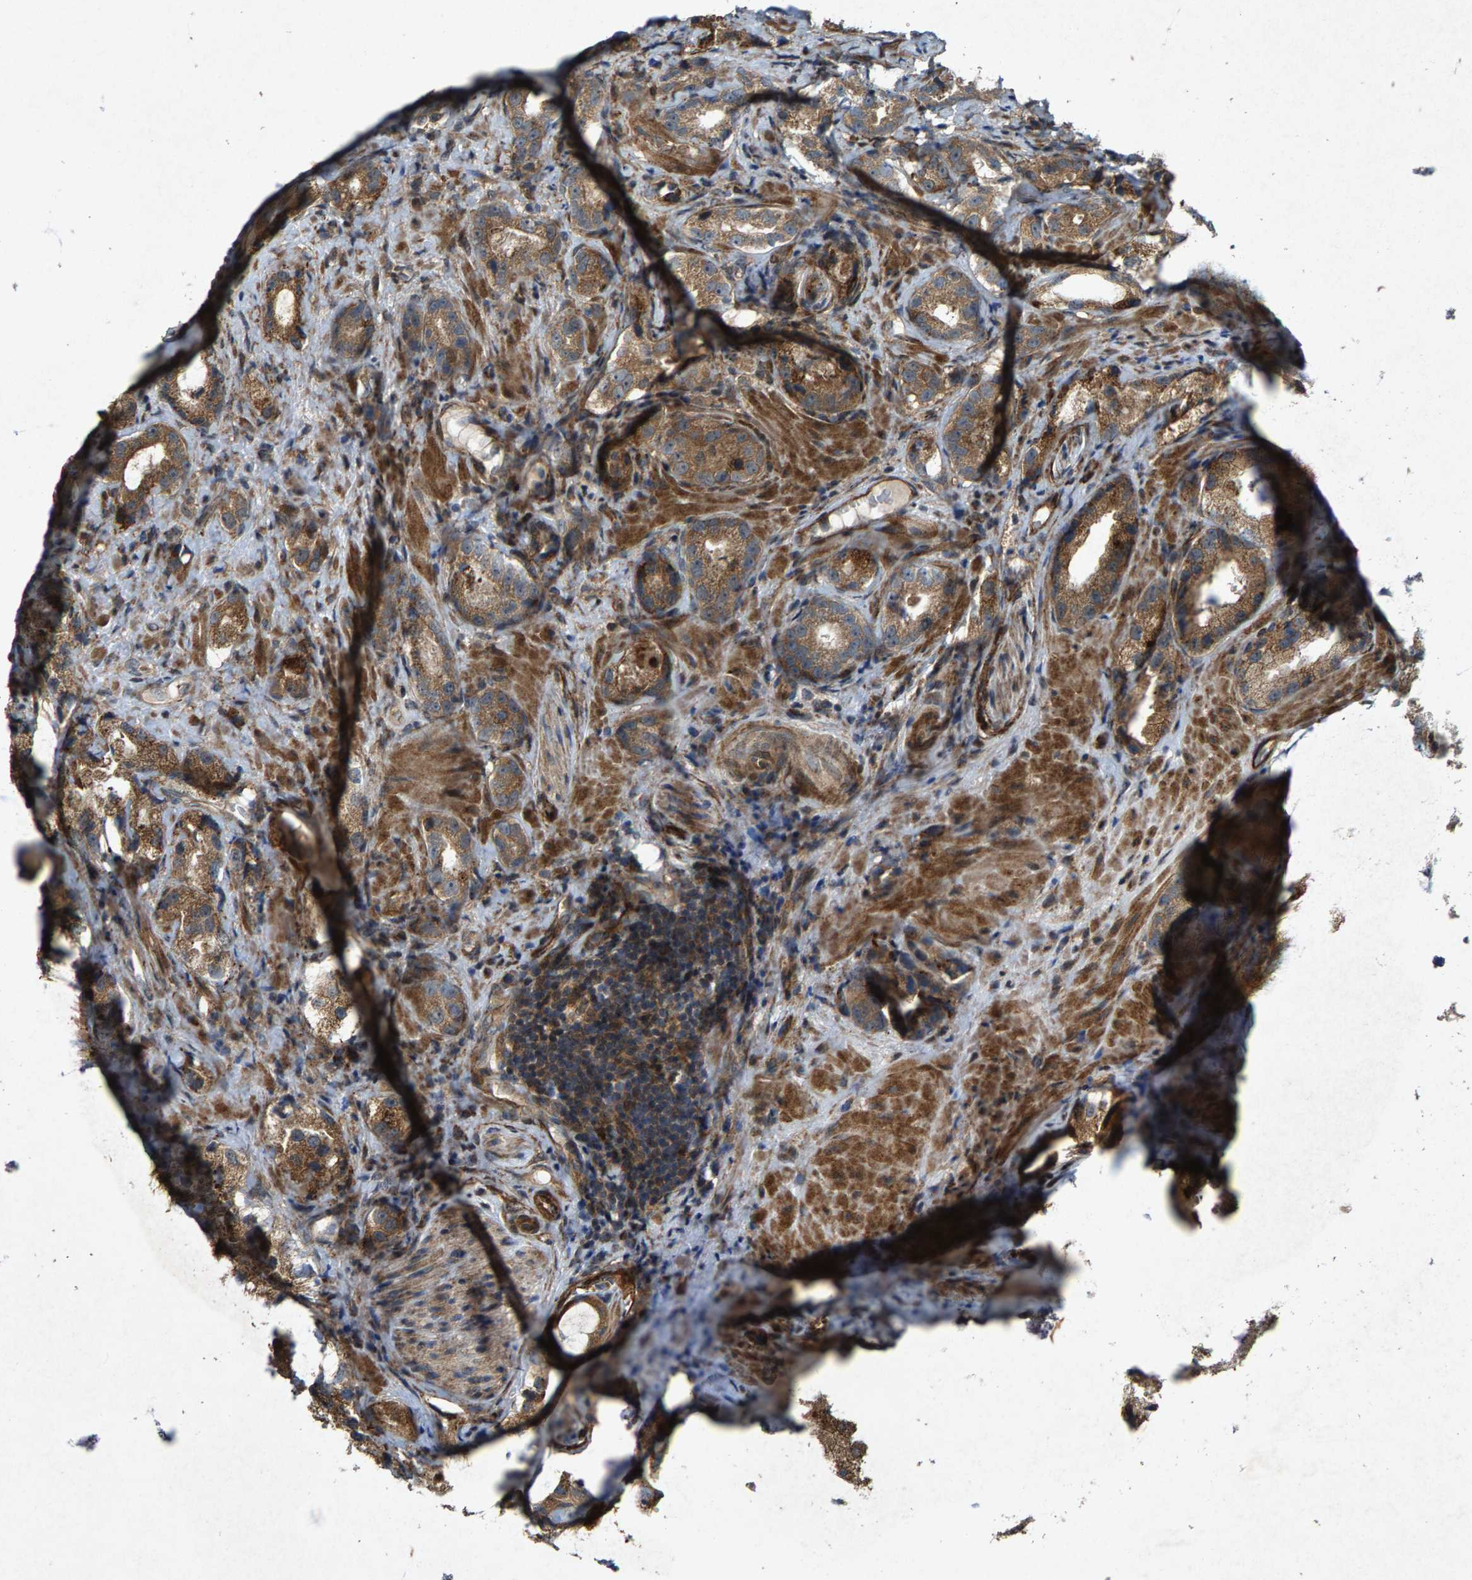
{"staining": {"intensity": "moderate", "quantity": ">75%", "location": "cytoplasmic/membranous"}, "tissue": "prostate cancer", "cell_type": "Tumor cells", "image_type": "cancer", "snomed": [{"axis": "morphology", "description": "Adenocarcinoma, High grade"}, {"axis": "topography", "description": "Prostate"}], "caption": "The micrograph displays immunohistochemical staining of adenocarcinoma (high-grade) (prostate). There is moderate cytoplasmic/membranous staining is seen in approximately >75% of tumor cells. The staining was performed using DAB (3,3'-diaminobenzidine) to visualize the protein expression in brown, while the nuclei were stained in blue with hematoxylin (Magnification: 20x).", "gene": "LRRC72", "patient": {"sex": "male", "age": 63}}